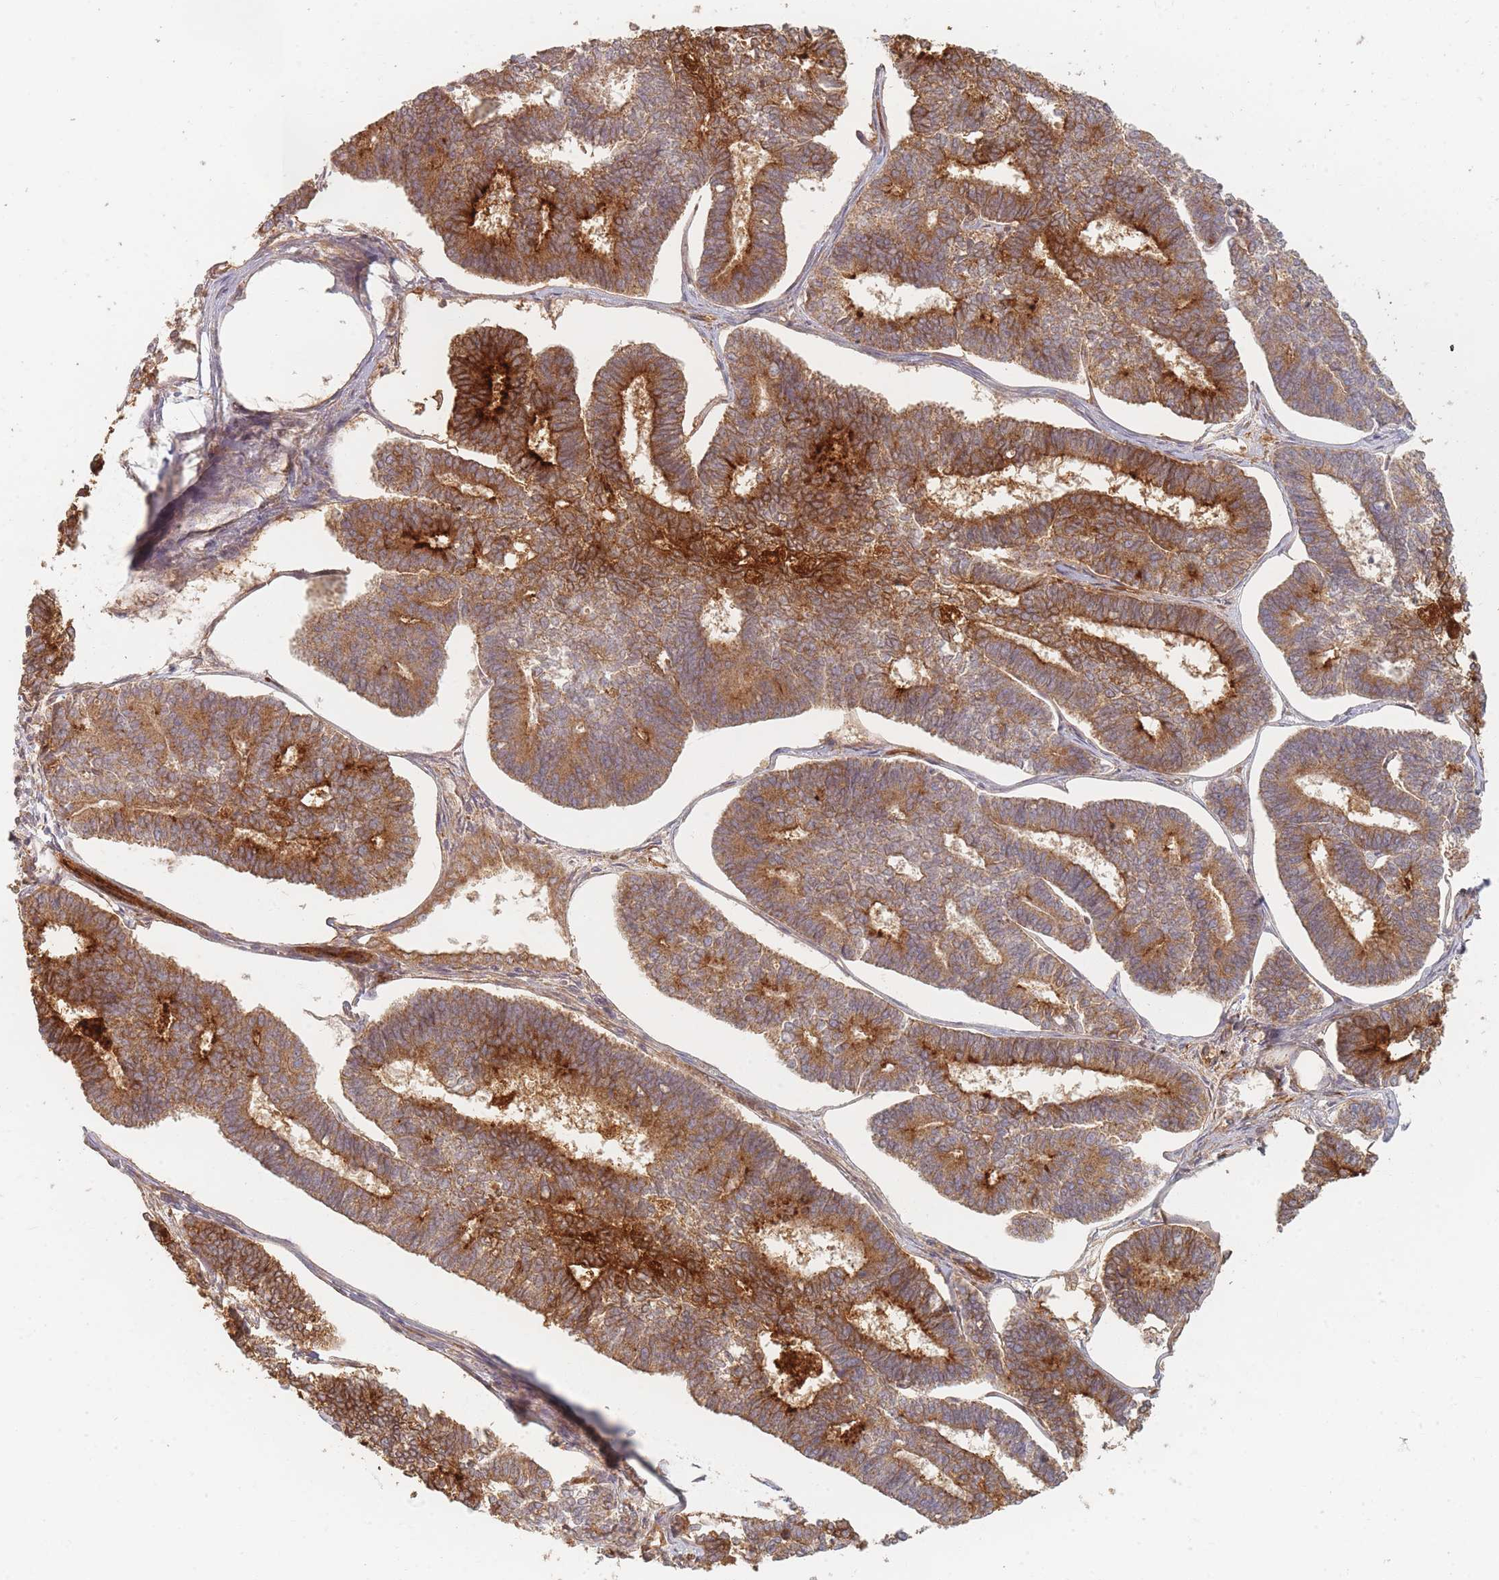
{"staining": {"intensity": "strong", "quantity": ">75%", "location": "cytoplasmic/membranous"}, "tissue": "endometrial cancer", "cell_type": "Tumor cells", "image_type": "cancer", "snomed": [{"axis": "morphology", "description": "Adenocarcinoma, NOS"}, {"axis": "topography", "description": "Endometrium"}], "caption": "Endometrial cancer stained with DAB (3,3'-diaminobenzidine) IHC demonstrates high levels of strong cytoplasmic/membranous staining in approximately >75% of tumor cells.", "gene": "MRPS6", "patient": {"sex": "female", "age": 70}}